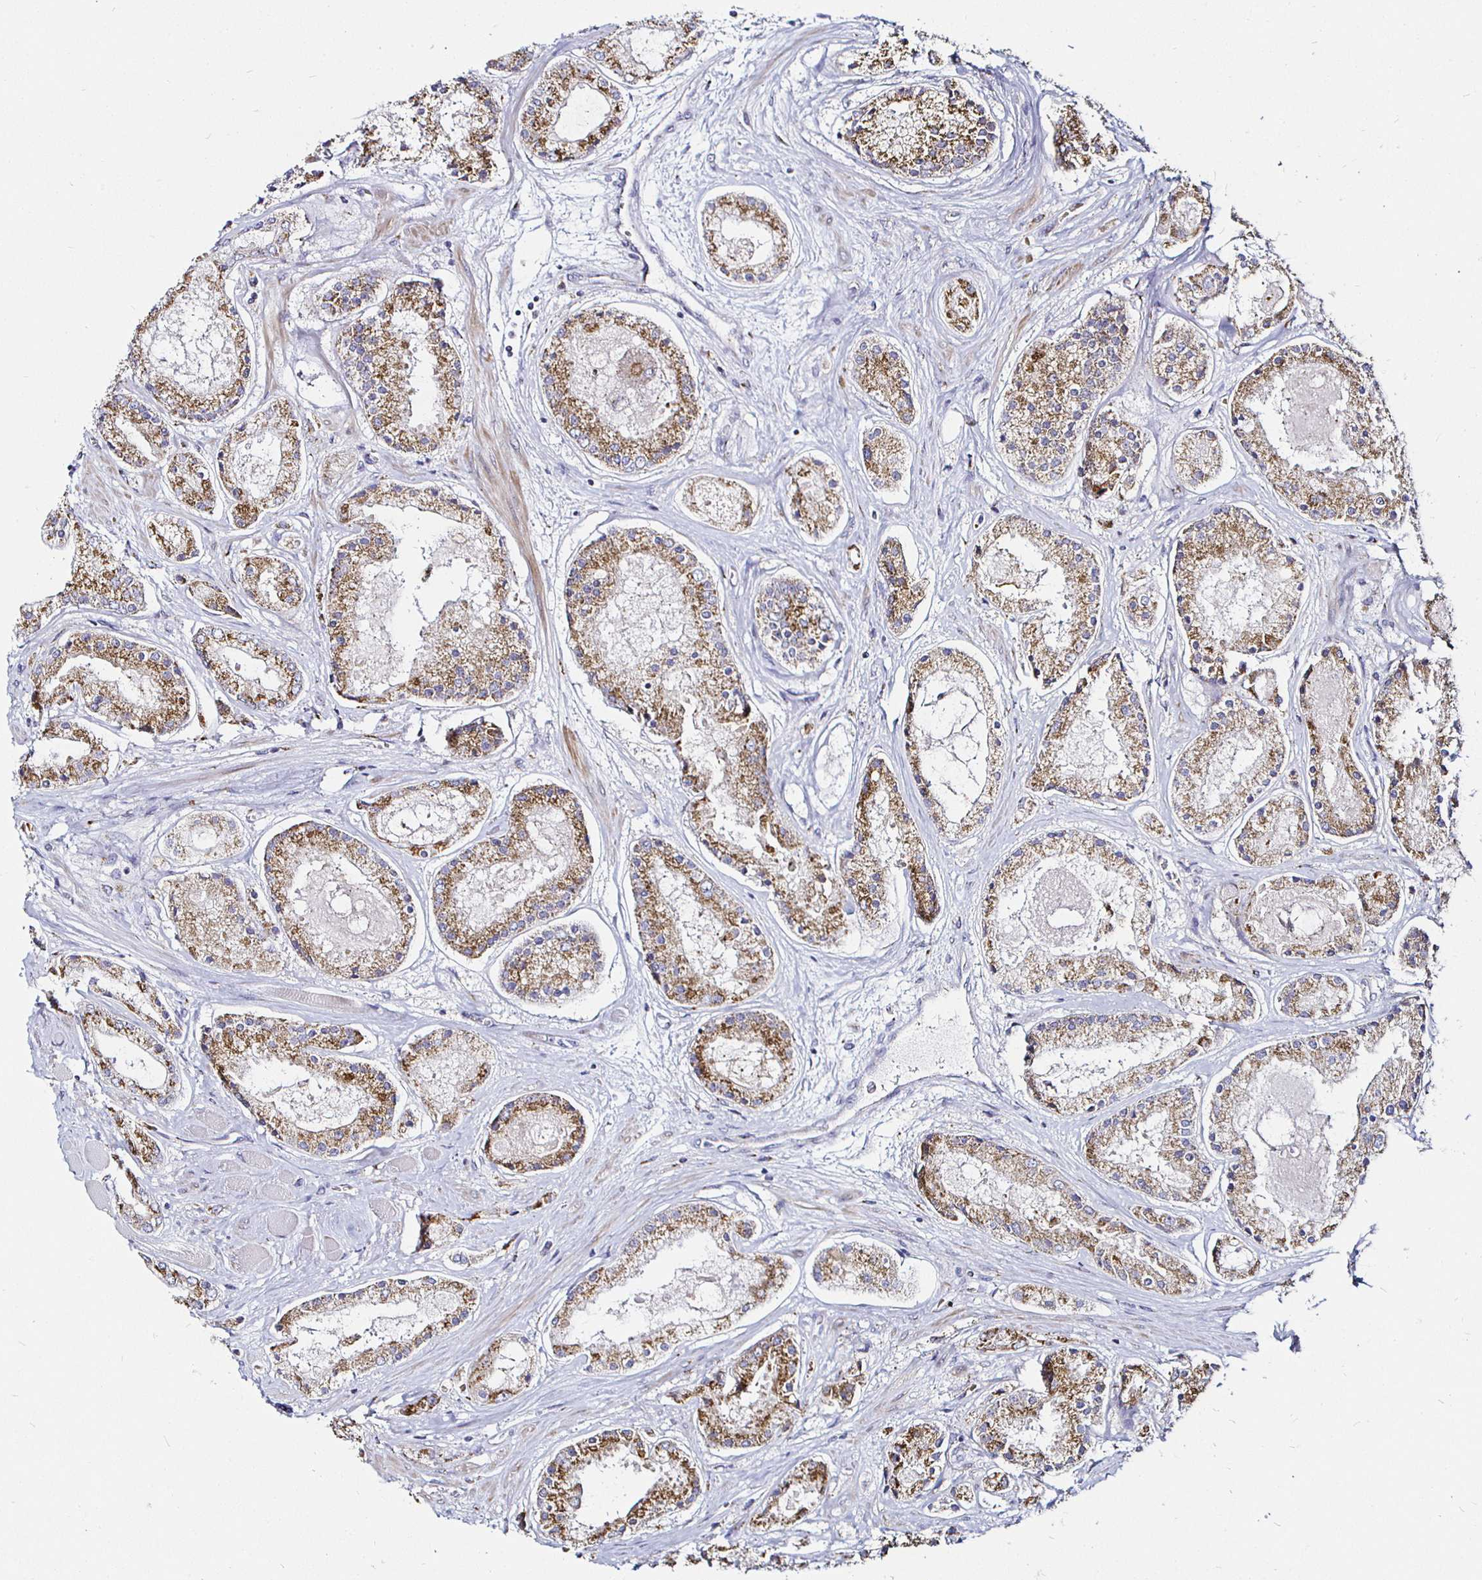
{"staining": {"intensity": "moderate", "quantity": ">75%", "location": "cytoplasmic/membranous"}, "tissue": "prostate cancer", "cell_type": "Tumor cells", "image_type": "cancer", "snomed": [{"axis": "morphology", "description": "Adenocarcinoma, High grade"}, {"axis": "topography", "description": "Prostate"}], "caption": "Human prostate cancer stained with a brown dye shows moderate cytoplasmic/membranous positive expression in approximately >75% of tumor cells.", "gene": "ATG3", "patient": {"sex": "male", "age": 67}}